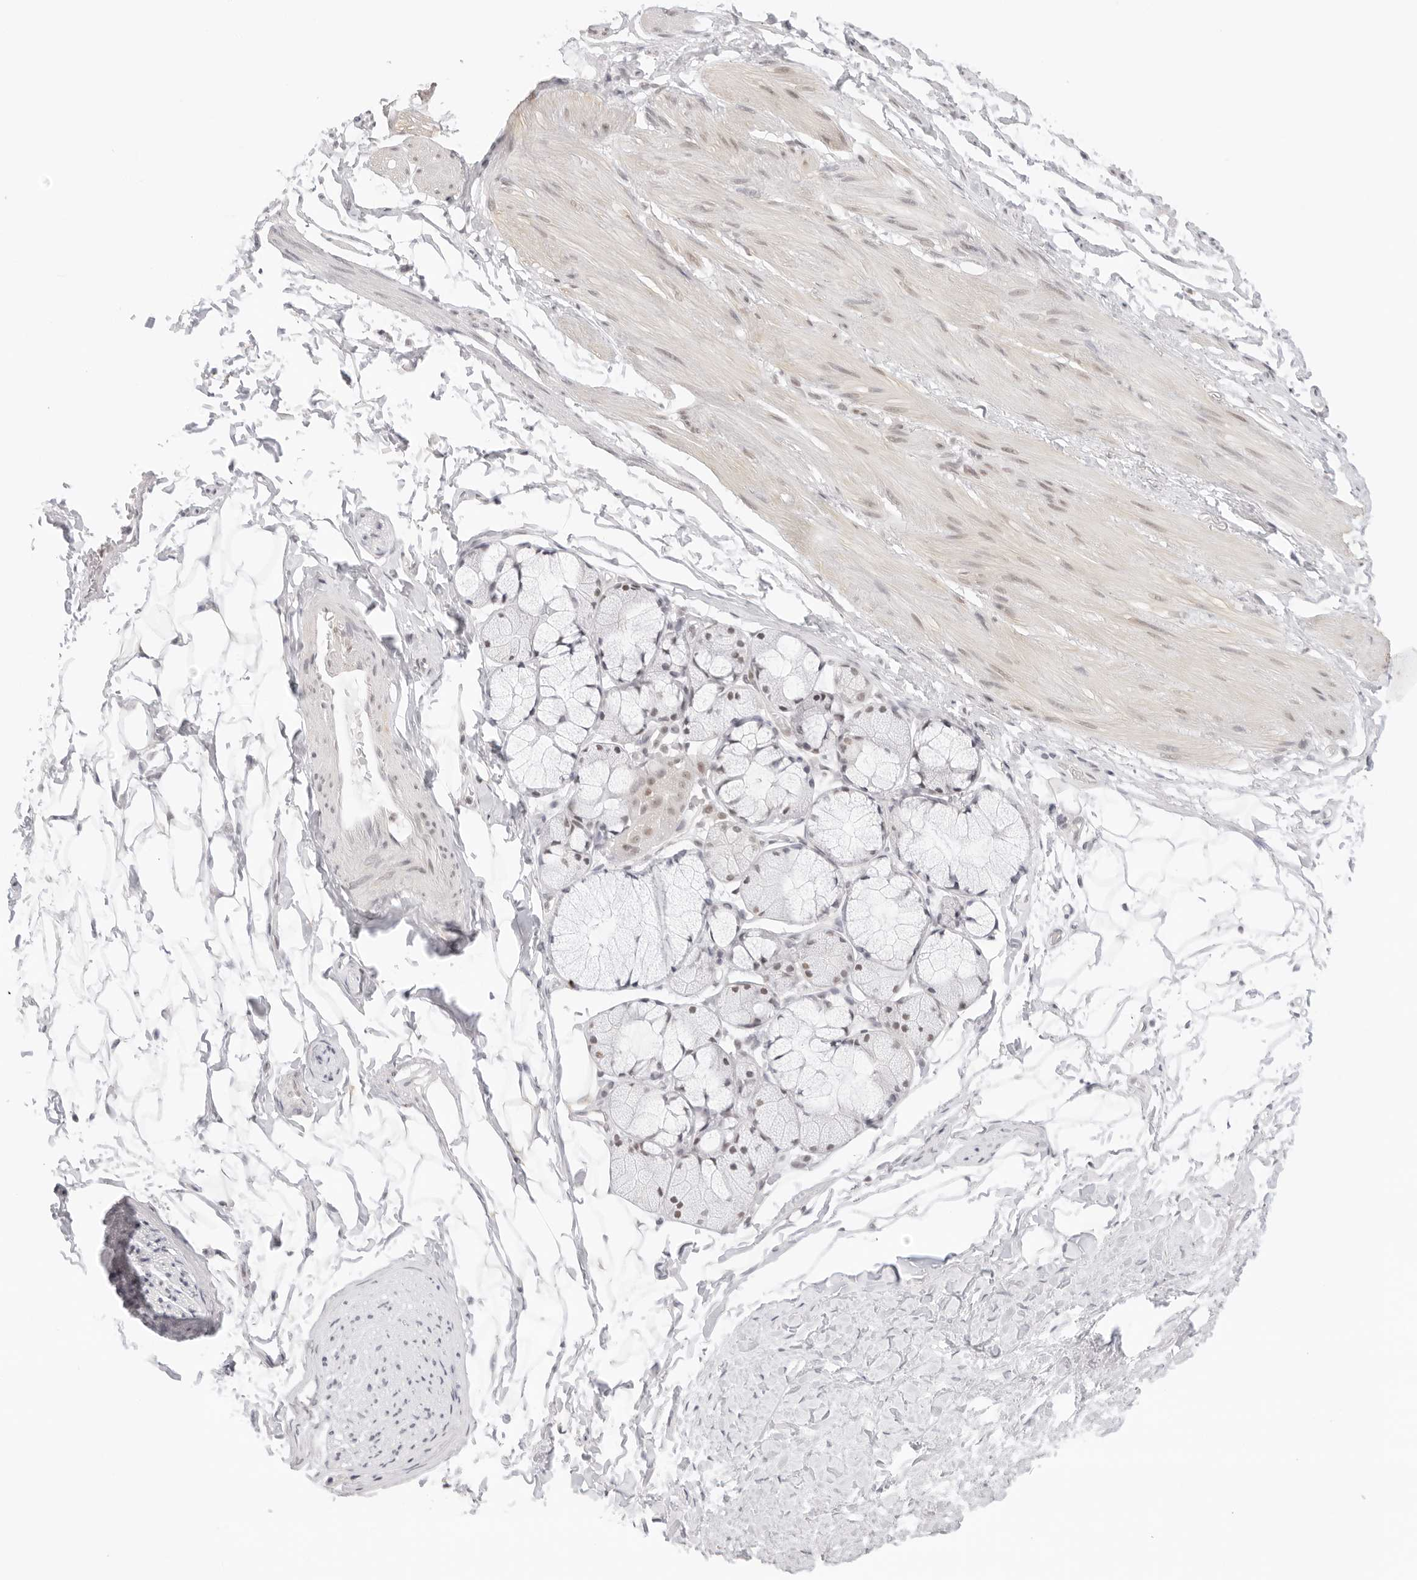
{"staining": {"intensity": "negative", "quantity": "none", "location": "none"}, "tissue": "adipose tissue", "cell_type": "Adipocytes", "image_type": "normal", "snomed": [{"axis": "morphology", "description": "Normal tissue, NOS"}, {"axis": "topography", "description": "Cartilage tissue"}, {"axis": "topography", "description": "Bronchus"}], "caption": "Immunohistochemistry micrograph of benign adipose tissue: adipose tissue stained with DAB (3,3'-diaminobenzidine) exhibits no significant protein positivity in adipocytes. (DAB immunohistochemistry, high magnification).", "gene": "TCIM", "patient": {"sex": "female", "age": 73}}